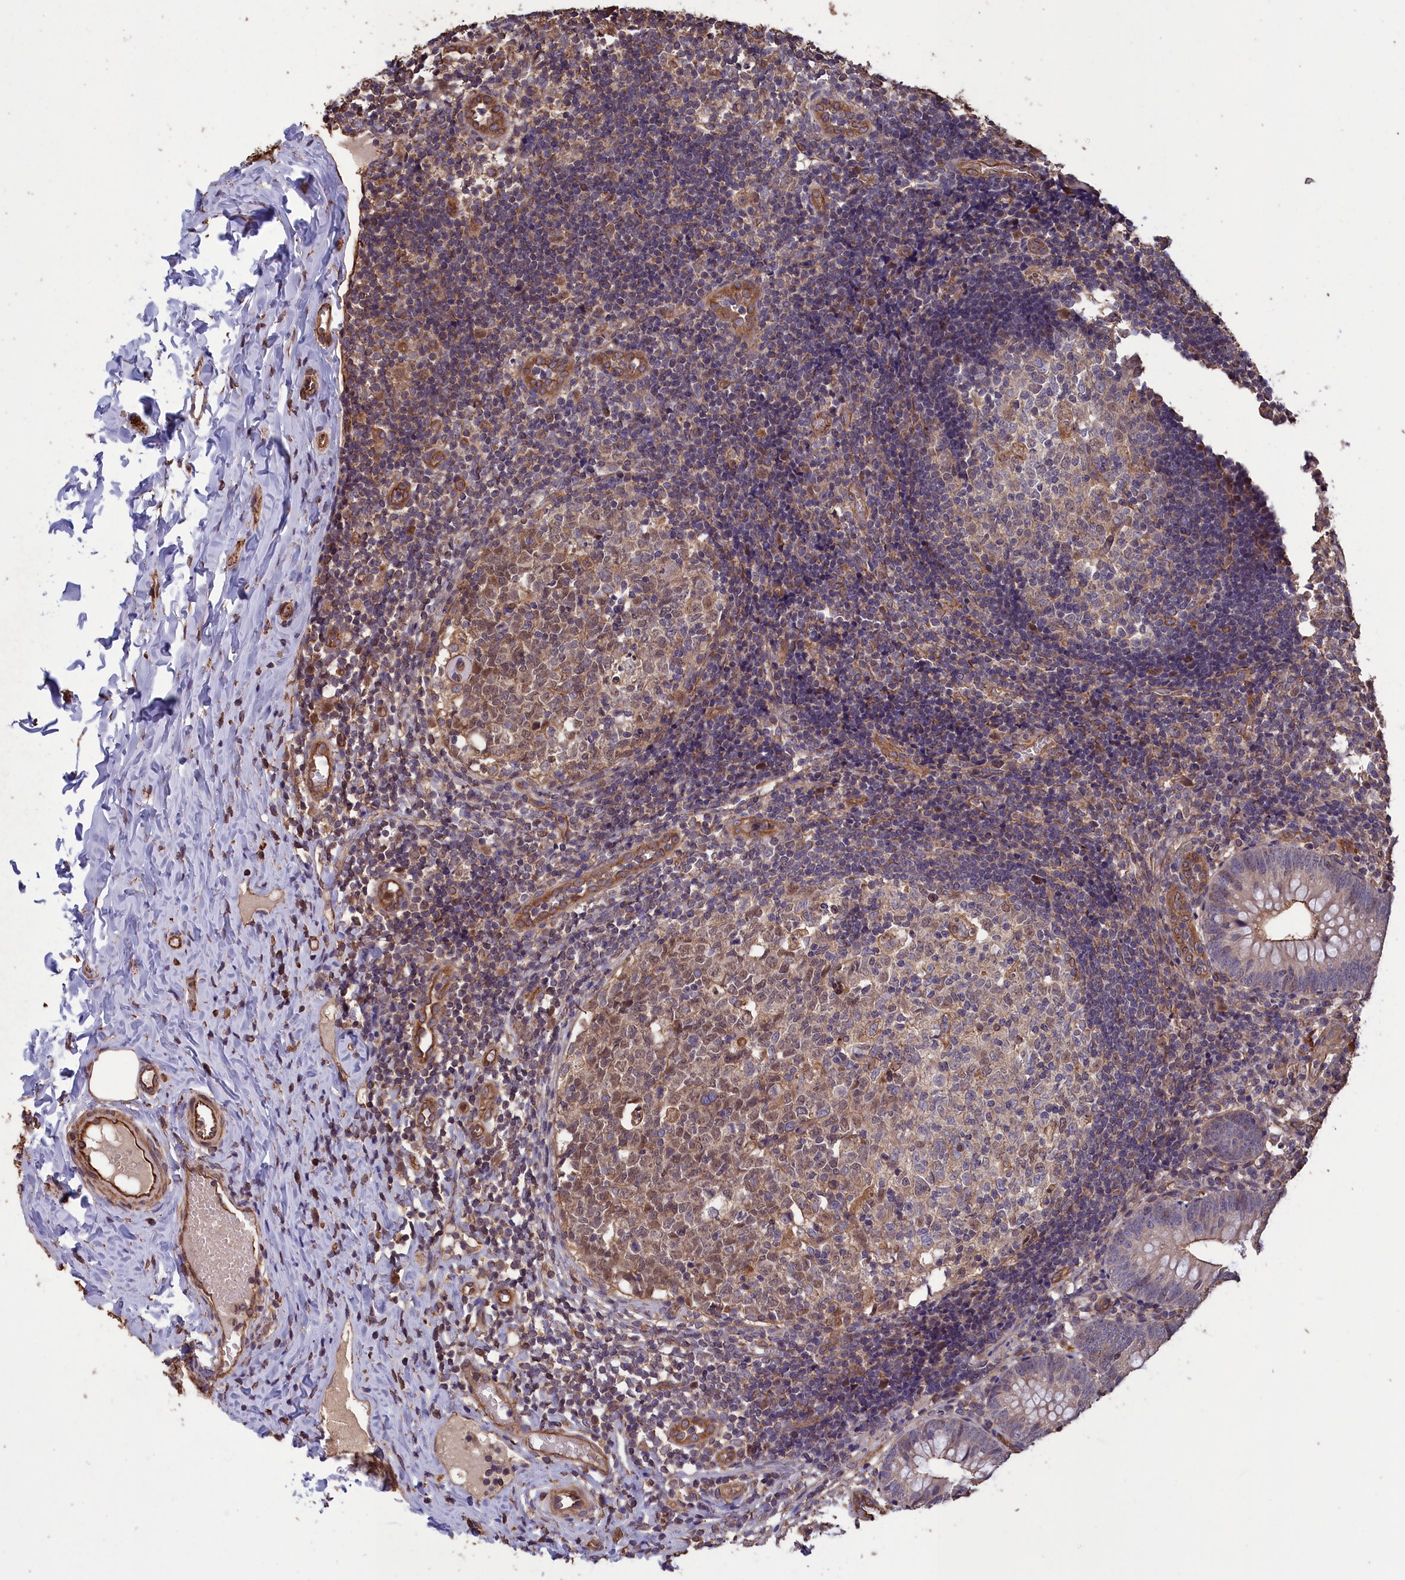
{"staining": {"intensity": "moderate", "quantity": "<25%", "location": "cytoplasmic/membranous"}, "tissue": "appendix", "cell_type": "Glandular cells", "image_type": "normal", "snomed": [{"axis": "morphology", "description": "Normal tissue, NOS"}, {"axis": "topography", "description": "Appendix"}], "caption": "This is an image of immunohistochemistry (IHC) staining of normal appendix, which shows moderate staining in the cytoplasmic/membranous of glandular cells.", "gene": "DAPK3", "patient": {"sex": "male", "age": 8}}